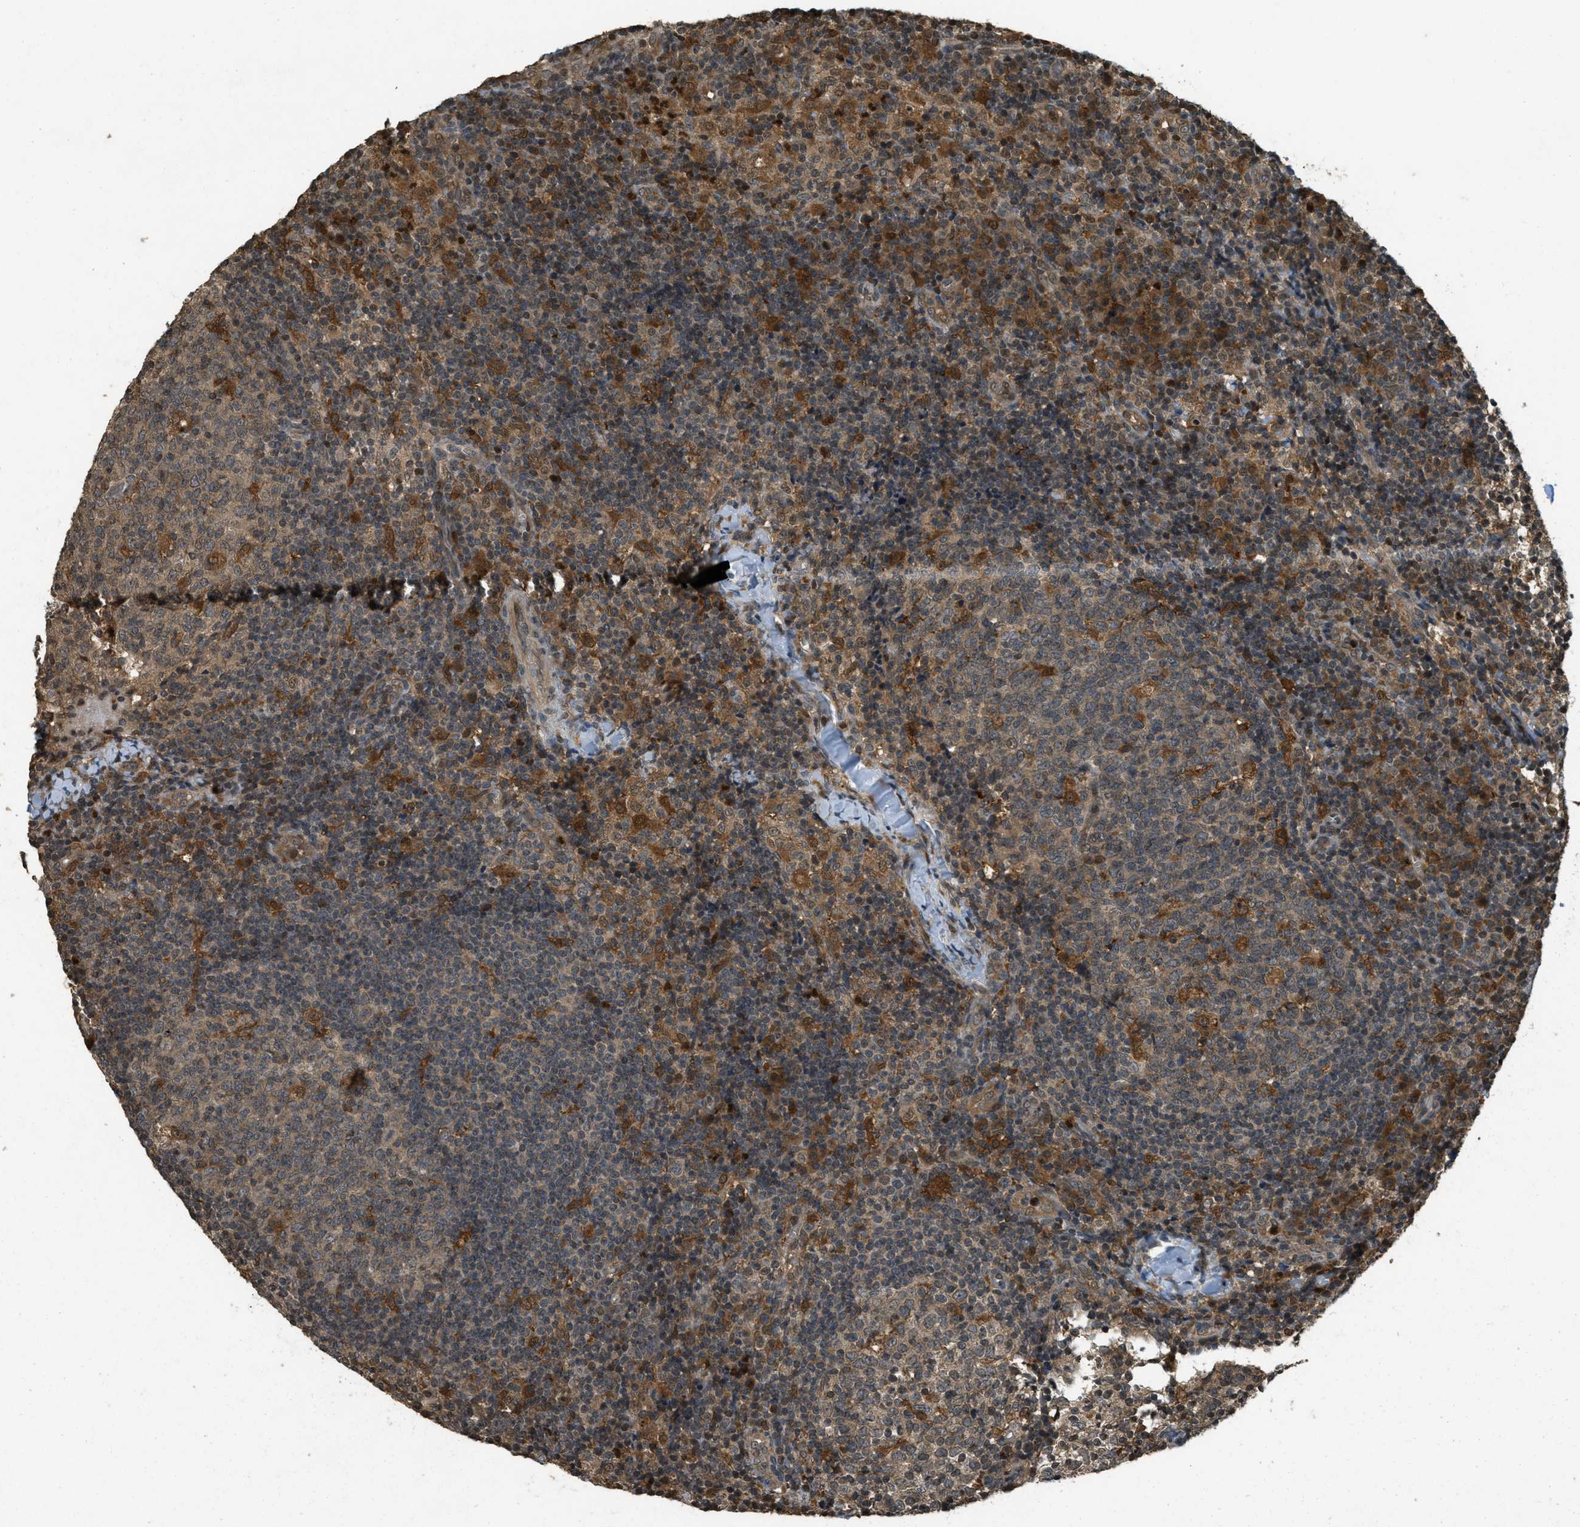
{"staining": {"intensity": "moderate", "quantity": "<25%", "location": "cytoplasmic/membranous"}, "tissue": "lymph node", "cell_type": "Germinal center cells", "image_type": "normal", "snomed": [{"axis": "morphology", "description": "Normal tissue, NOS"}, {"axis": "morphology", "description": "Inflammation, NOS"}, {"axis": "topography", "description": "Lymph node"}], "caption": "Lymph node stained with DAB (3,3'-diaminobenzidine) immunohistochemistry (IHC) shows low levels of moderate cytoplasmic/membranous staining in about <25% of germinal center cells. (Brightfield microscopy of DAB IHC at high magnification).", "gene": "ATG7", "patient": {"sex": "male", "age": 55}}